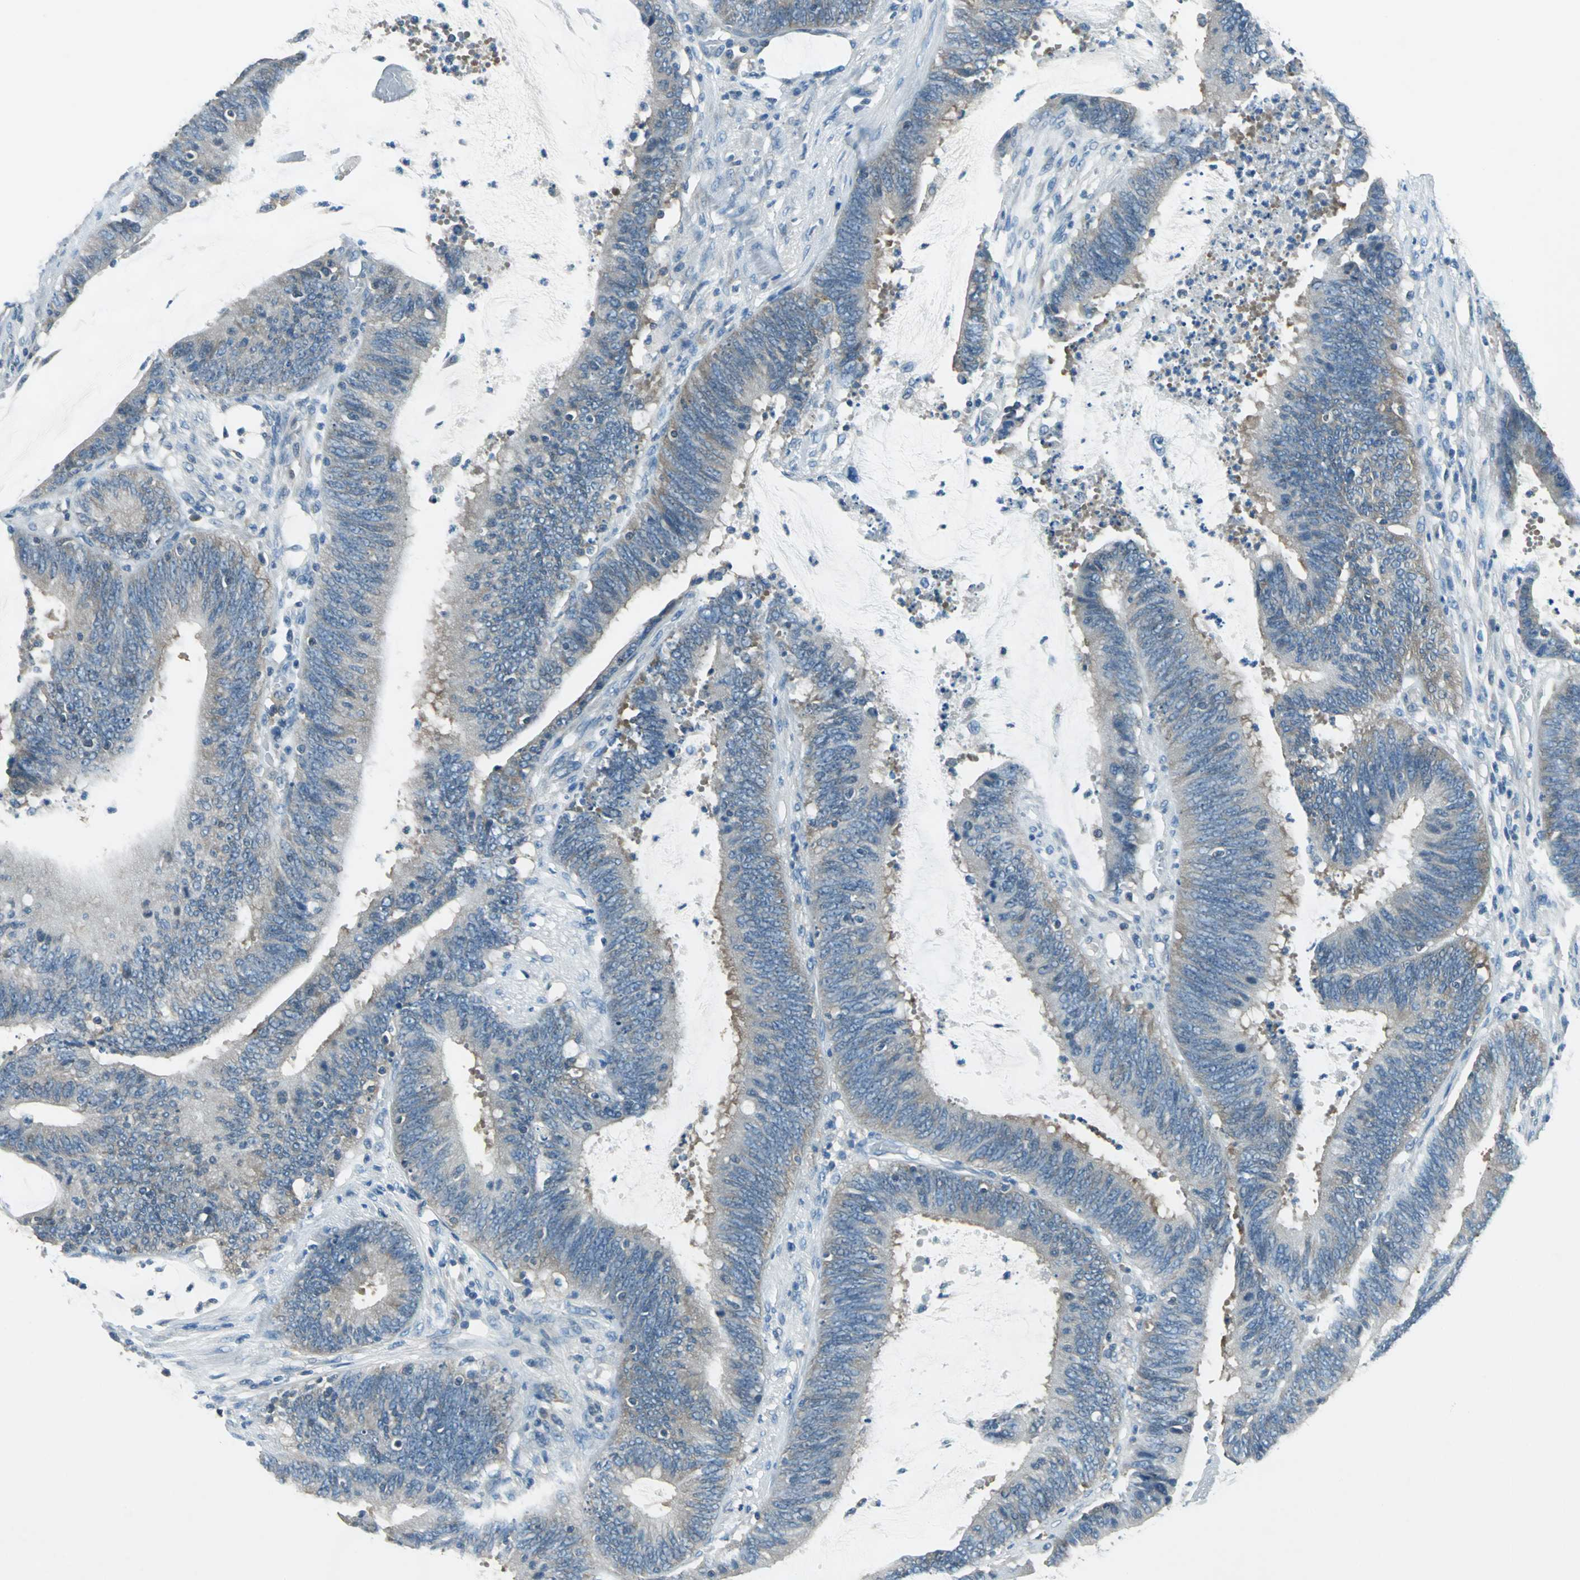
{"staining": {"intensity": "weak", "quantity": "25%-75%", "location": "cytoplasmic/membranous"}, "tissue": "colorectal cancer", "cell_type": "Tumor cells", "image_type": "cancer", "snomed": [{"axis": "morphology", "description": "Adenocarcinoma, NOS"}, {"axis": "topography", "description": "Rectum"}], "caption": "Human colorectal cancer stained with a protein marker shows weak staining in tumor cells.", "gene": "PRKCA", "patient": {"sex": "female", "age": 66}}